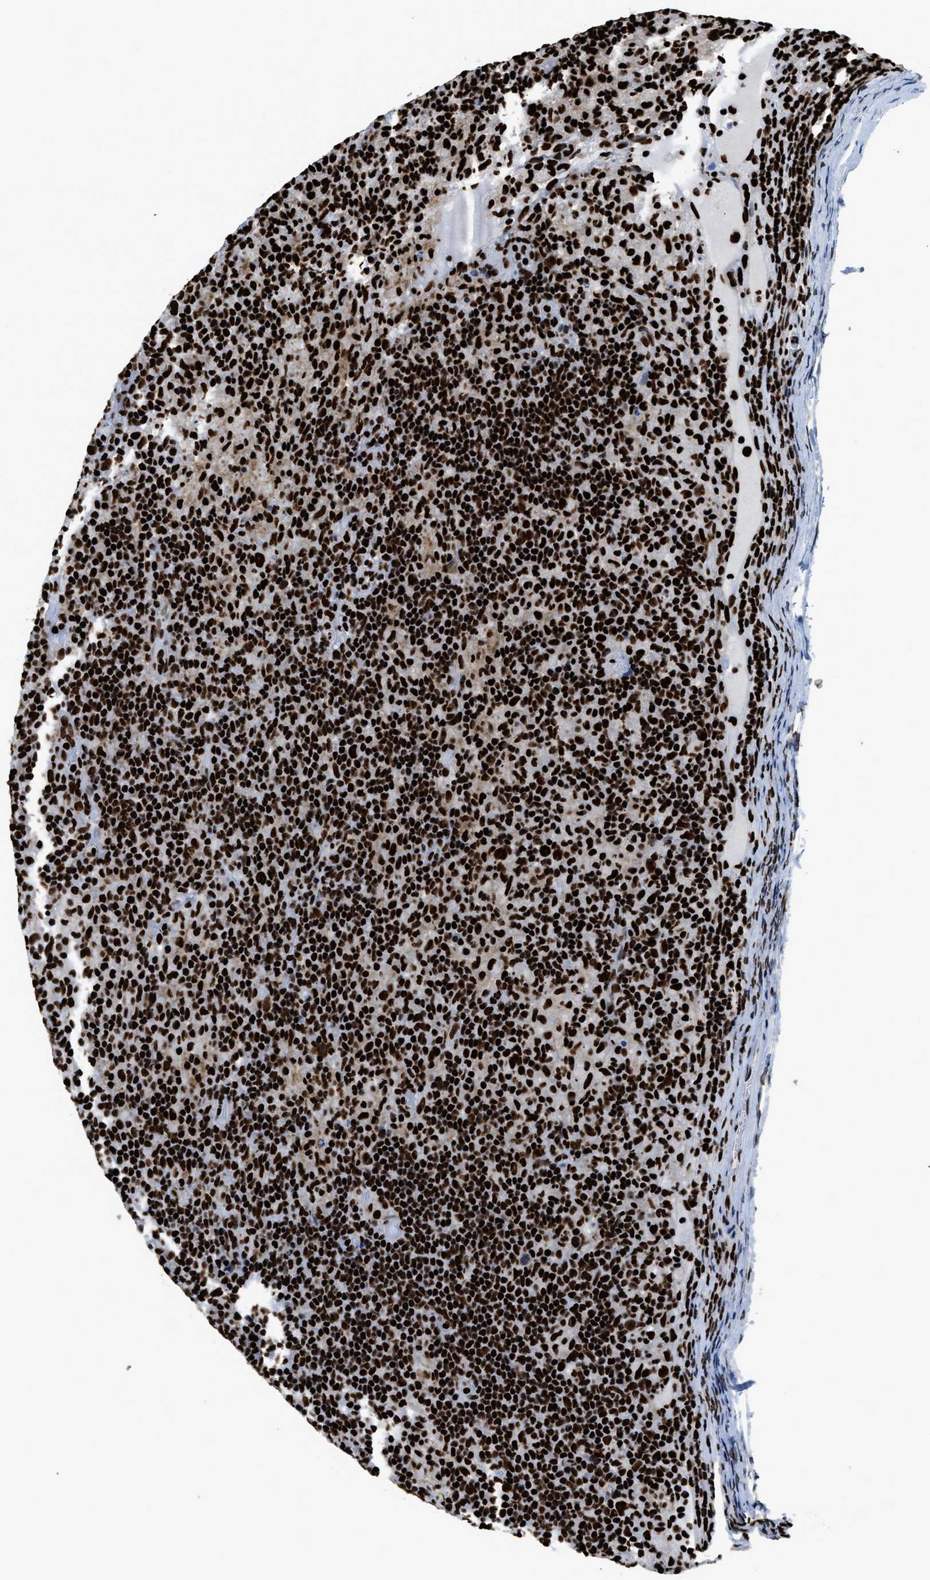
{"staining": {"intensity": "strong", "quantity": ">75%", "location": "nuclear"}, "tissue": "lymphoma", "cell_type": "Tumor cells", "image_type": "cancer", "snomed": [{"axis": "morphology", "description": "Hodgkin's disease, NOS"}, {"axis": "topography", "description": "Lymph node"}], "caption": "The immunohistochemical stain shows strong nuclear positivity in tumor cells of Hodgkin's disease tissue.", "gene": "HNRNPM", "patient": {"sex": "male", "age": 70}}